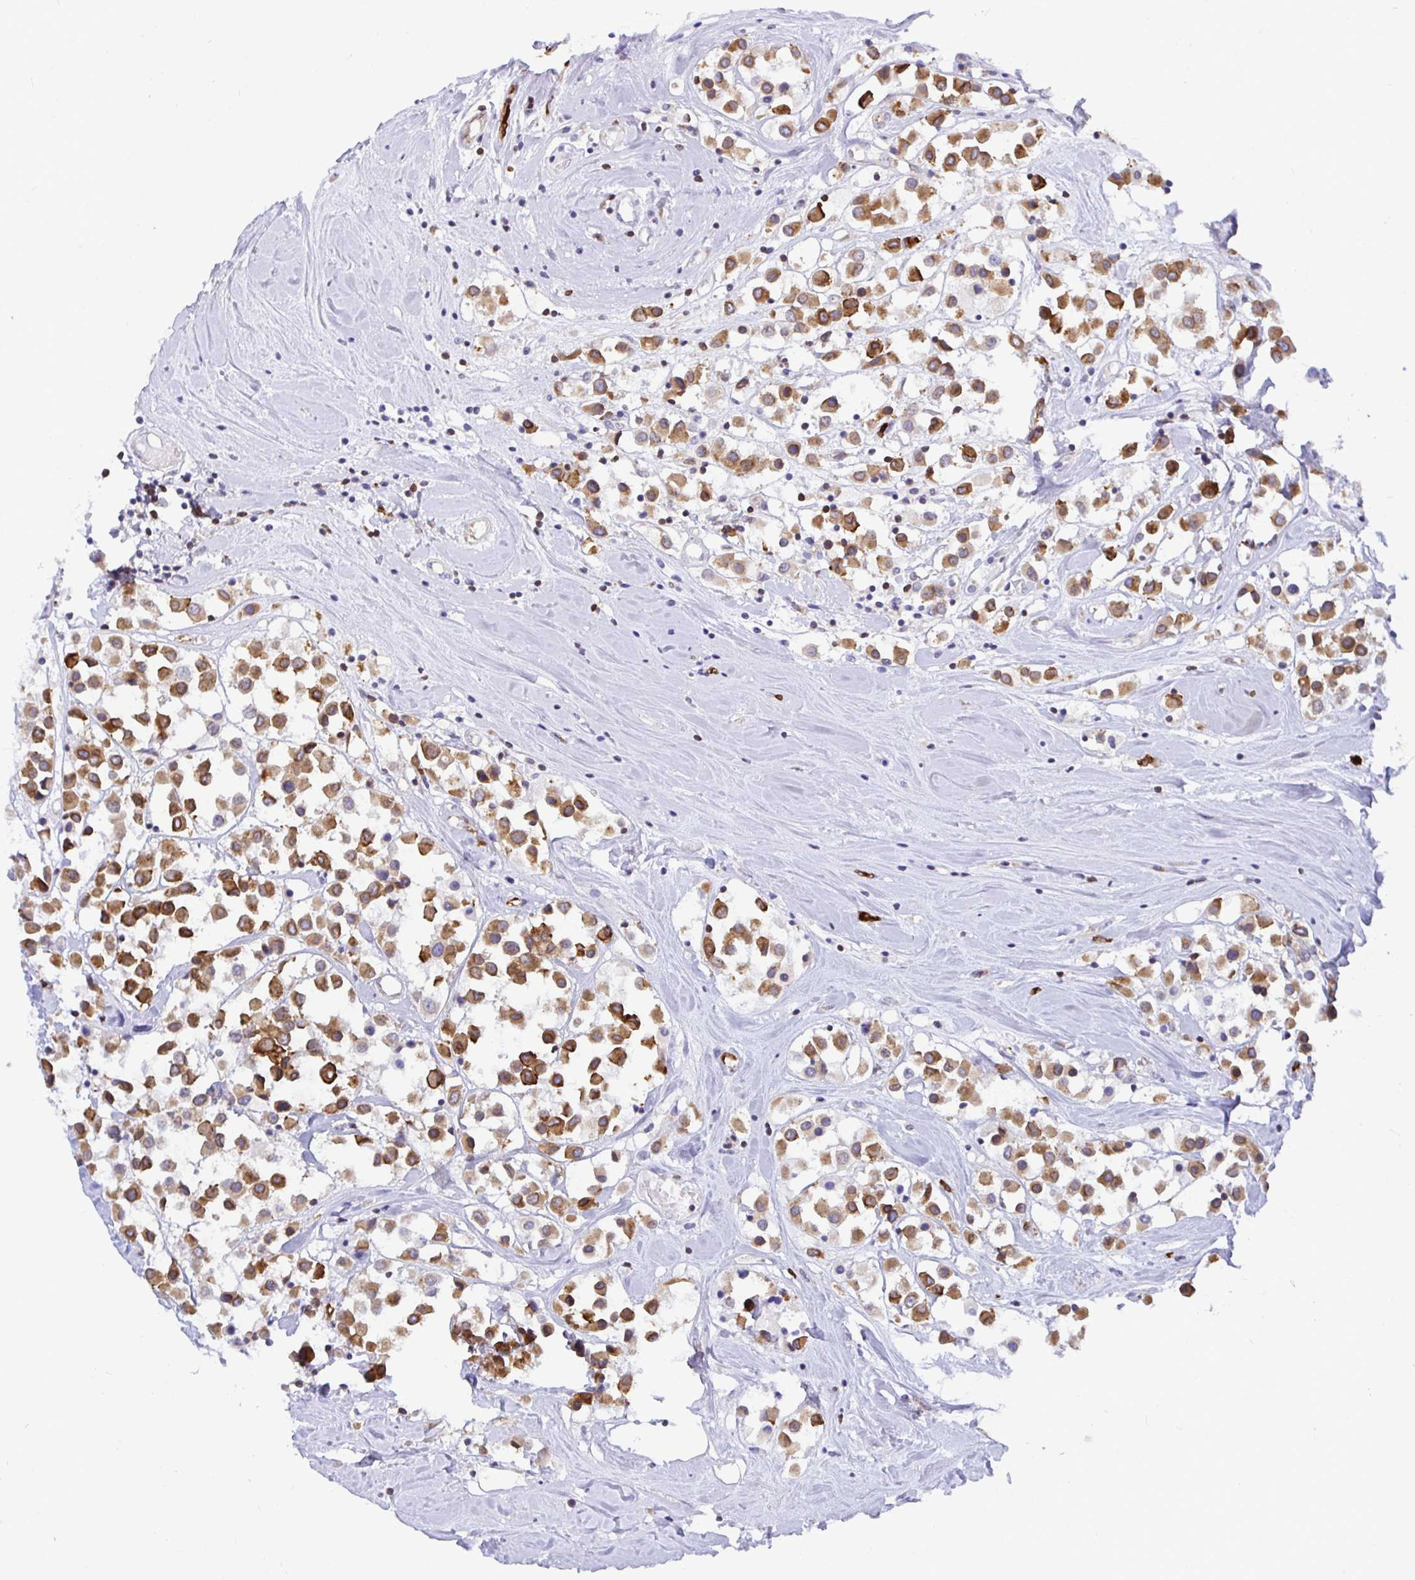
{"staining": {"intensity": "moderate", "quantity": ">75%", "location": "cytoplasmic/membranous"}, "tissue": "breast cancer", "cell_type": "Tumor cells", "image_type": "cancer", "snomed": [{"axis": "morphology", "description": "Duct carcinoma"}, {"axis": "topography", "description": "Breast"}], "caption": "The histopathology image demonstrates immunohistochemical staining of breast infiltrating ductal carcinoma. There is moderate cytoplasmic/membranous positivity is seen in approximately >75% of tumor cells.", "gene": "TP53I11", "patient": {"sex": "female", "age": 61}}